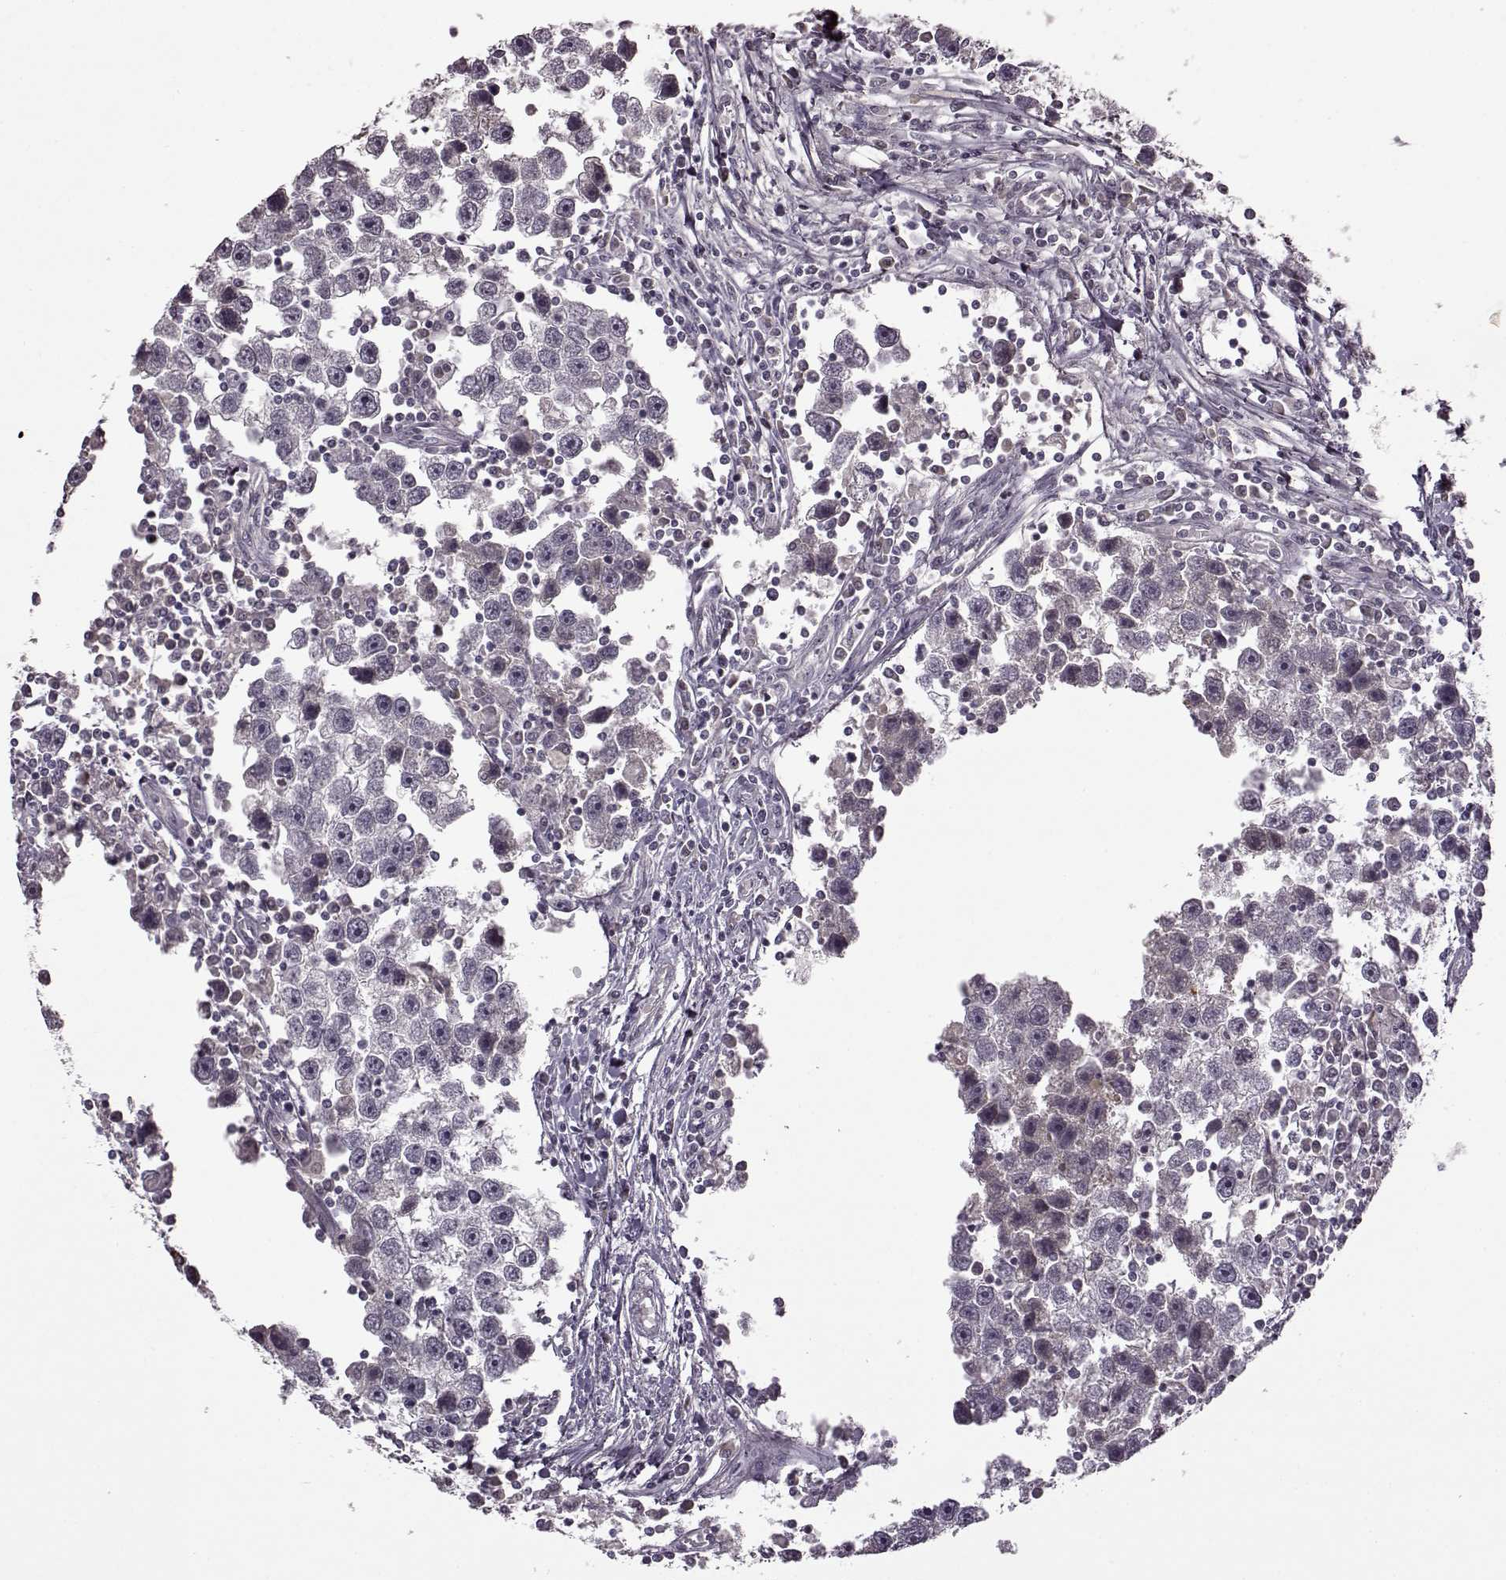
{"staining": {"intensity": "negative", "quantity": "none", "location": "none"}, "tissue": "testis cancer", "cell_type": "Tumor cells", "image_type": "cancer", "snomed": [{"axis": "morphology", "description": "Seminoma, NOS"}, {"axis": "topography", "description": "Testis"}], "caption": "A high-resolution micrograph shows immunohistochemistry staining of testis cancer, which reveals no significant staining in tumor cells.", "gene": "CNGA3", "patient": {"sex": "male", "age": 30}}